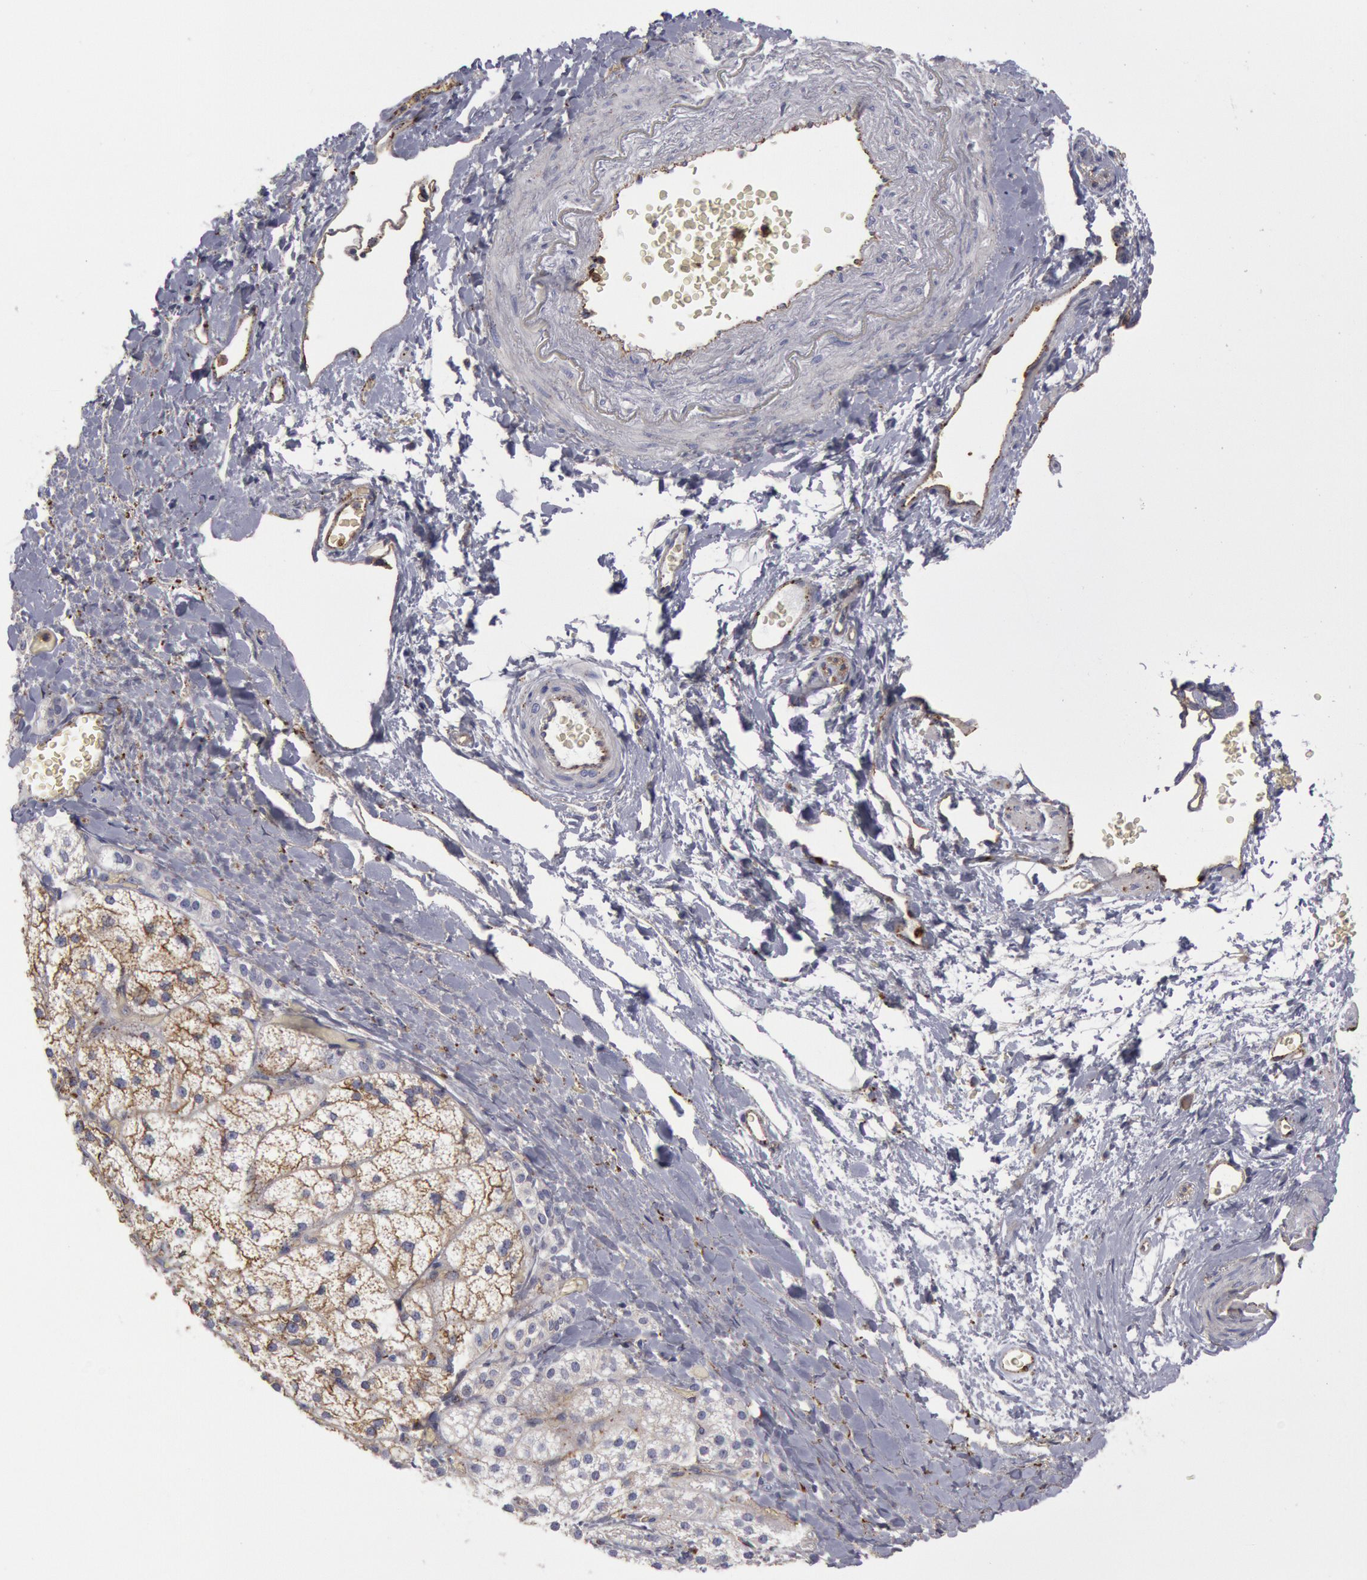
{"staining": {"intensity": "strong", "quantity": "25%-75%", "location": "cytoplasmic/membranous"}, "tissue": "adrenal gland", "cell_type": "Glandular cells", "image_type": "normal", "snomed": [{"axis": "morphology", "description": "Normal tissue, NOS"}, {"axis": "topography", "description": "Adrenal gland"}], "caption": "DAB immunohistochemical staining of benign adrenal gland exhibits strong cytoplasmic/membranous protein expression in about 25%-75% of glandular cells.", "gene": "FLOT1", "patient": {"sex": "female", "age": 60}}